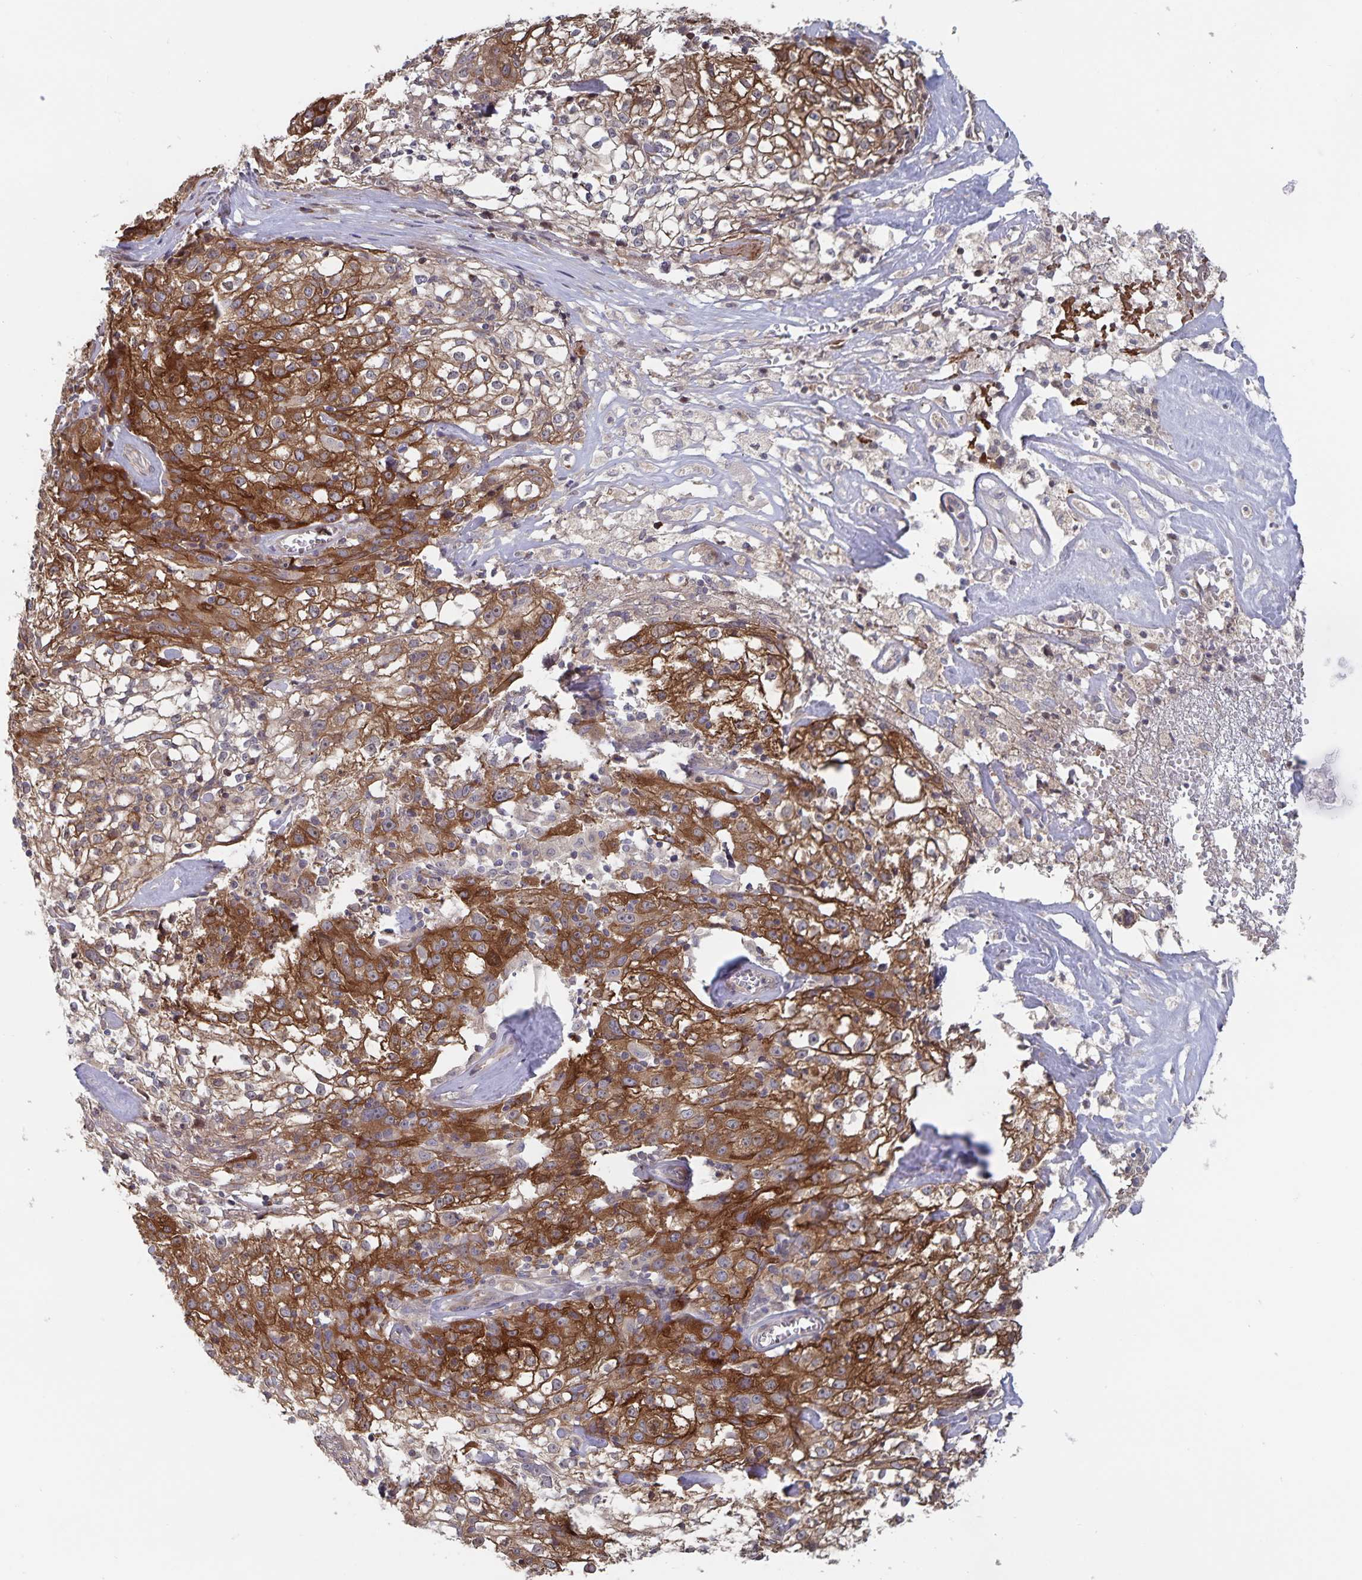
{"staining": {"intensity": "moderate", "quantity": "25%-75%", "location": "cytoplasmic/membranous"}, "tissue": "cervical cancer", "cell_type": "Tumor cells", "image_type": "cancer", "snomed": [{"axis": "morphology", "description": "Squamous cell carcinoma, NOS"}, {"axis": "topography", "description": "Cervix"}], "caption": "Immunohistochemical staining of squamous cell carcinoma (cervical) reveals medium levels of moderate cytoplasmic/membranous protein expression in approximately 25%-75% of tumor cells.", "gene": "ACACA", "patient": {"sex": "female", "age": 85}}